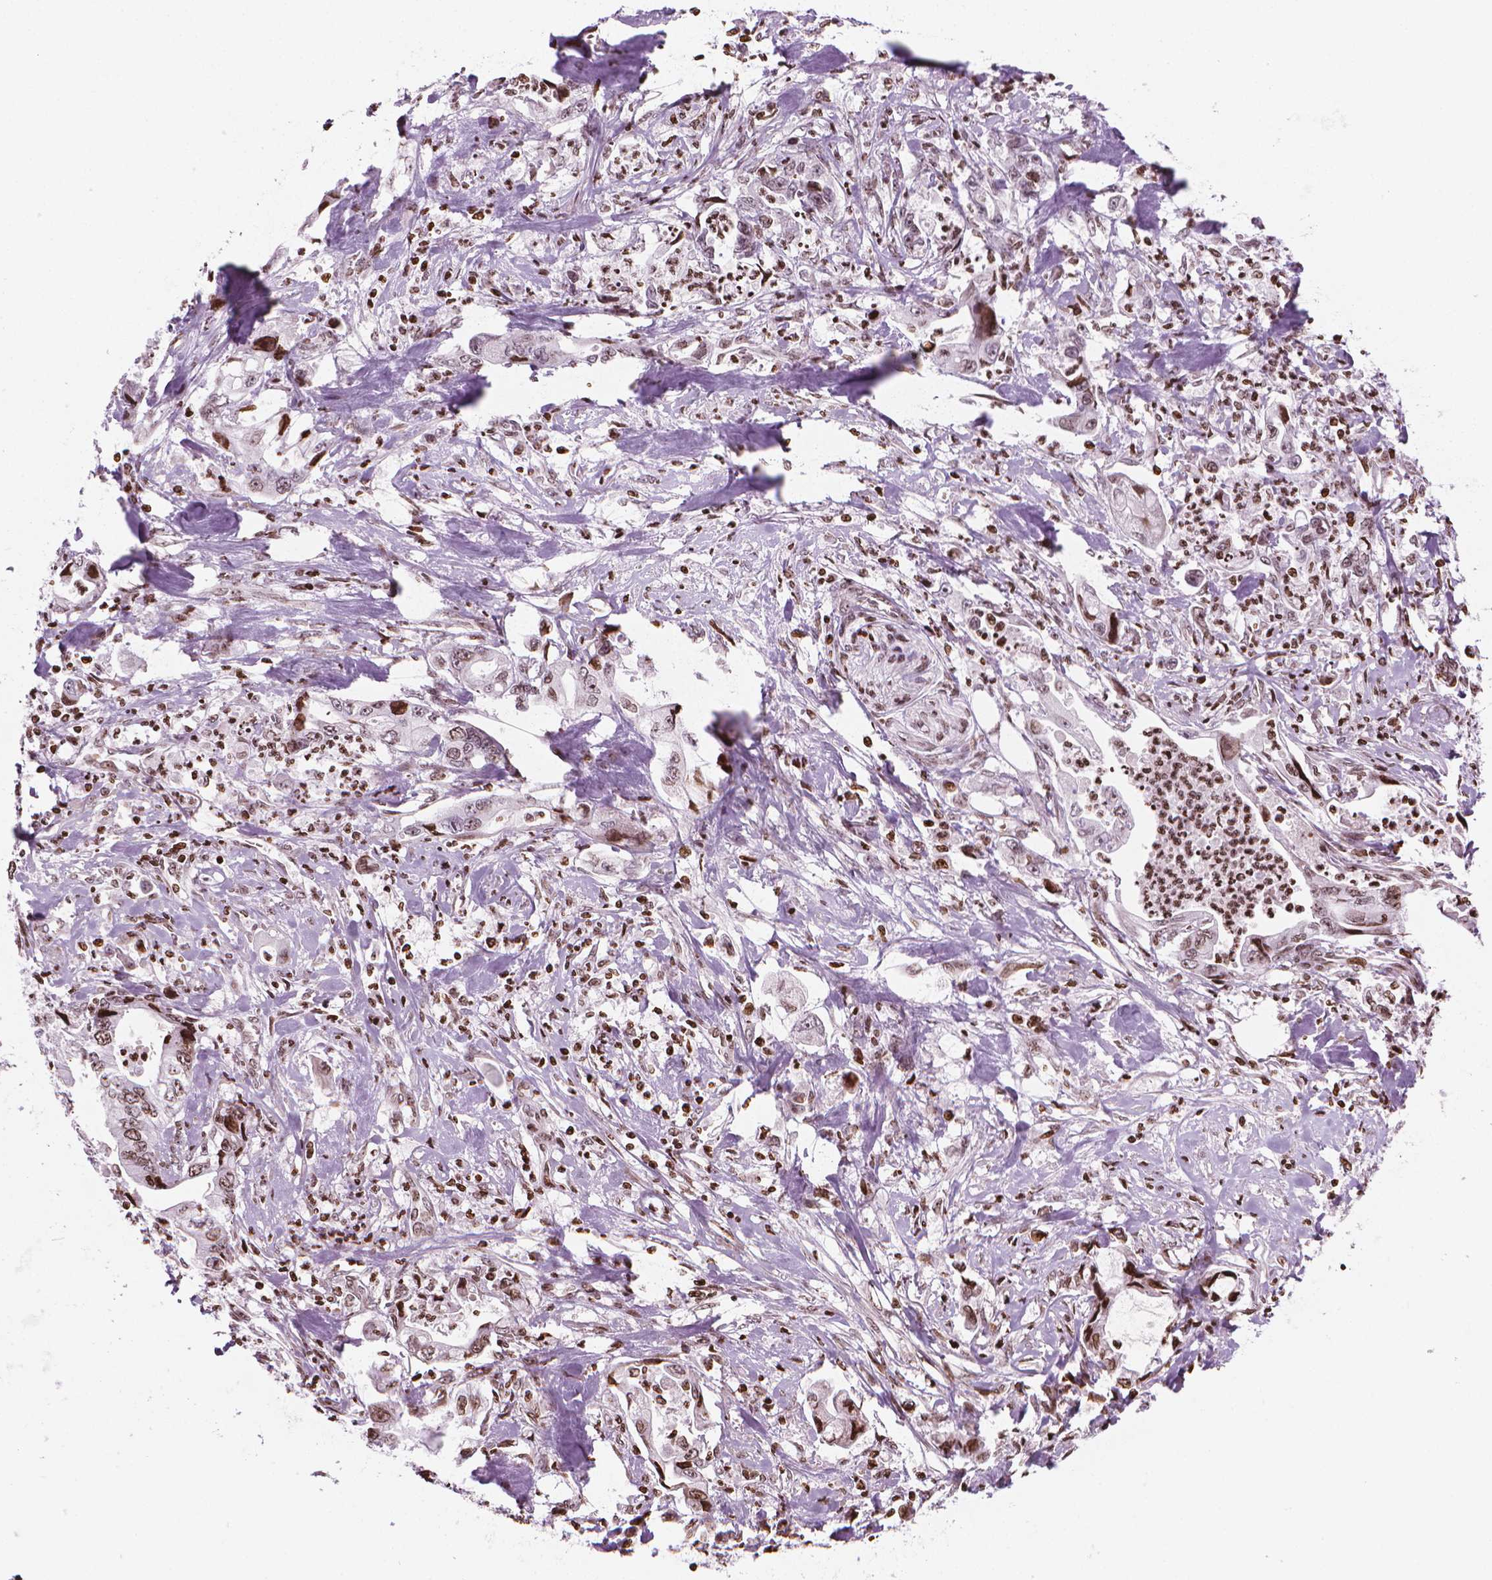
{"staining": {"intensity": "weak", "quantity": "25%-75%", "location": "nuclear"}, "tissue": "stomach cancer", "cell_type": "Tumor cells", "image_type": "cancer", "snomed": [{"axis": "morphology", "description": "Adenocarcinoma, NOS"}, {"axis": "topography", "description": "Pancreas"}, {"axis": "topography", "description": "Stomach, upper"}], "caption": "The histopathology image demonstrates immunohistochemical staining of stomach cancer. There is weak nuclear expression is seen in about 25%-75% of tumor cells.", "gene": "PIP4K2A", "patient": {"sex": "male", "age": 77}}